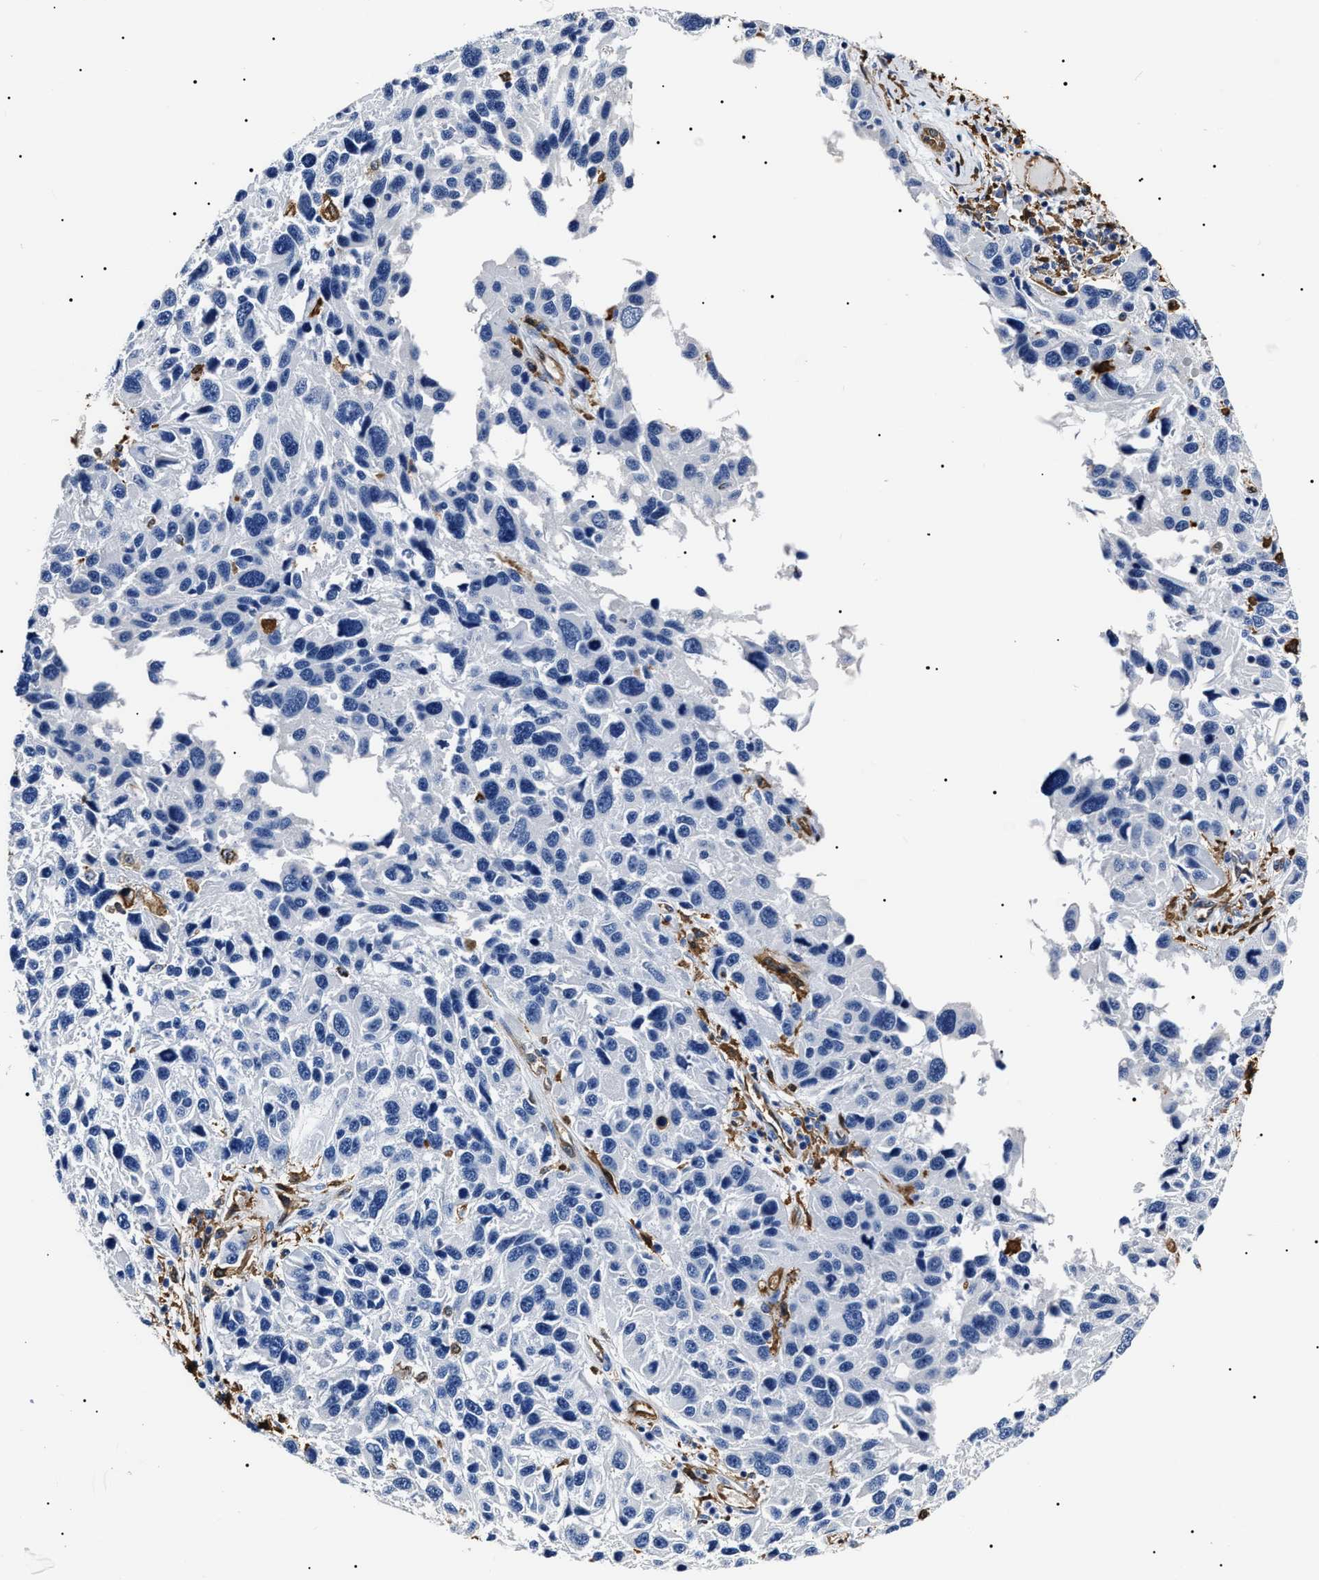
{"staining": {"intensity": "negative", "quantity": "none", "location": "none"}, "tissue": "melanoma", "cell_type": "Tumor cells", "image_type": "cancer", "snomed": [{"axis": "morphology", "description": "Malignant melanoma, NOS"}, {"axis": "topography", "description": "Skin"}], "caption": "Immunohistochemical staining of human melanoma reveals no significant expression in tumor cells.", "gene": "ALDH1A1", "patient": {"sex": "male", "age": 53}}